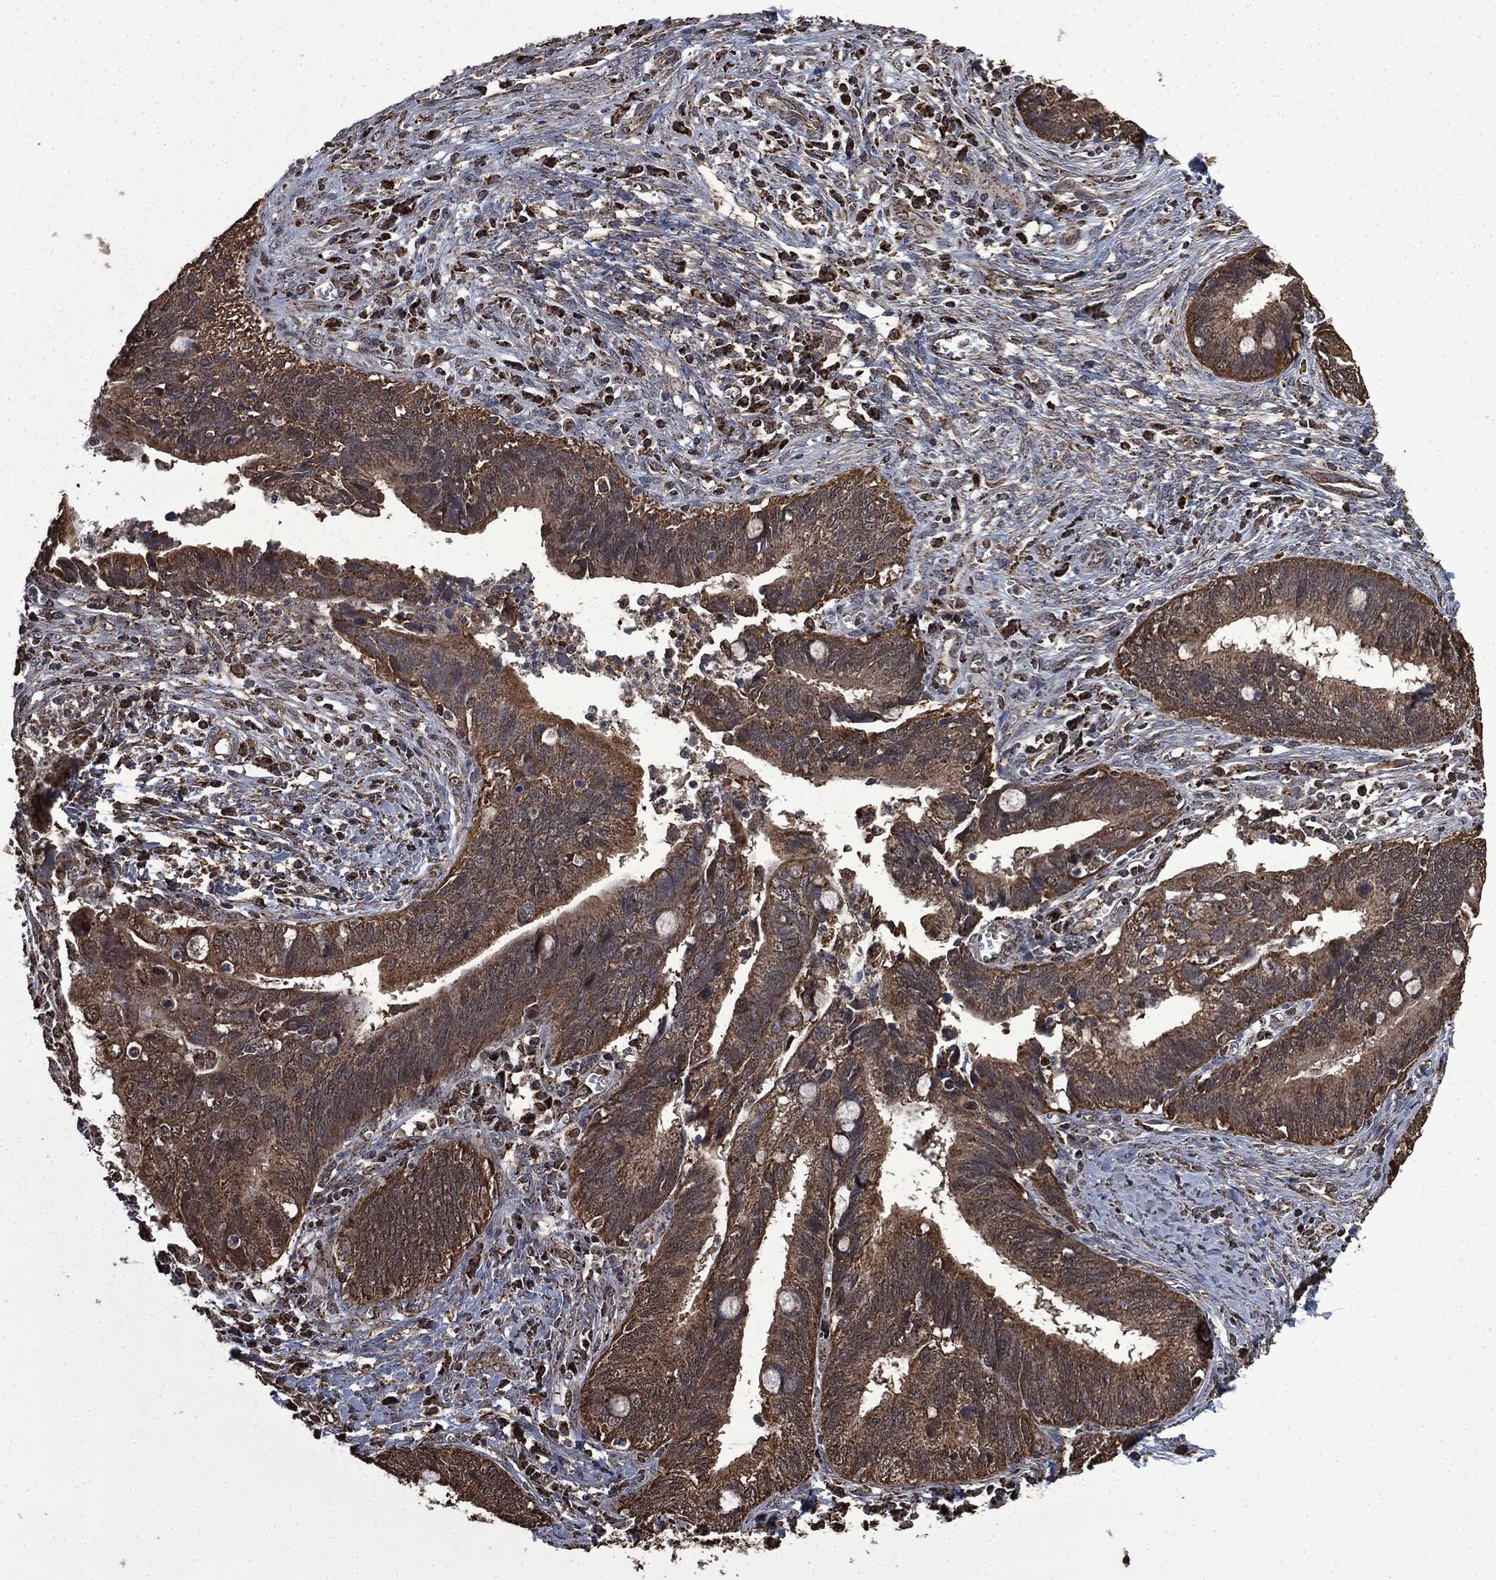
{"staining": {"intensity": "strong", "quantity": ">75%", "location": "cytoplasmic/membranous"}, "tissue": "cervical cancer", "cell_type": "Tumor cells", "image_type": "cancer", "snomed": [{"axis": "morphology", "description": "Adenocarcinoma, NOS"}, {"axis": "topography", "description": "Cervix"}], "caption": "Human cervical cancer (adenocarcinoma) stained with a brown dye exhibits strong cytoplasmic/membranous positive expression in approximately >75% of tumor cells.", "gene": "LIG3", "patient": {"sex": "female", "age": 42}}